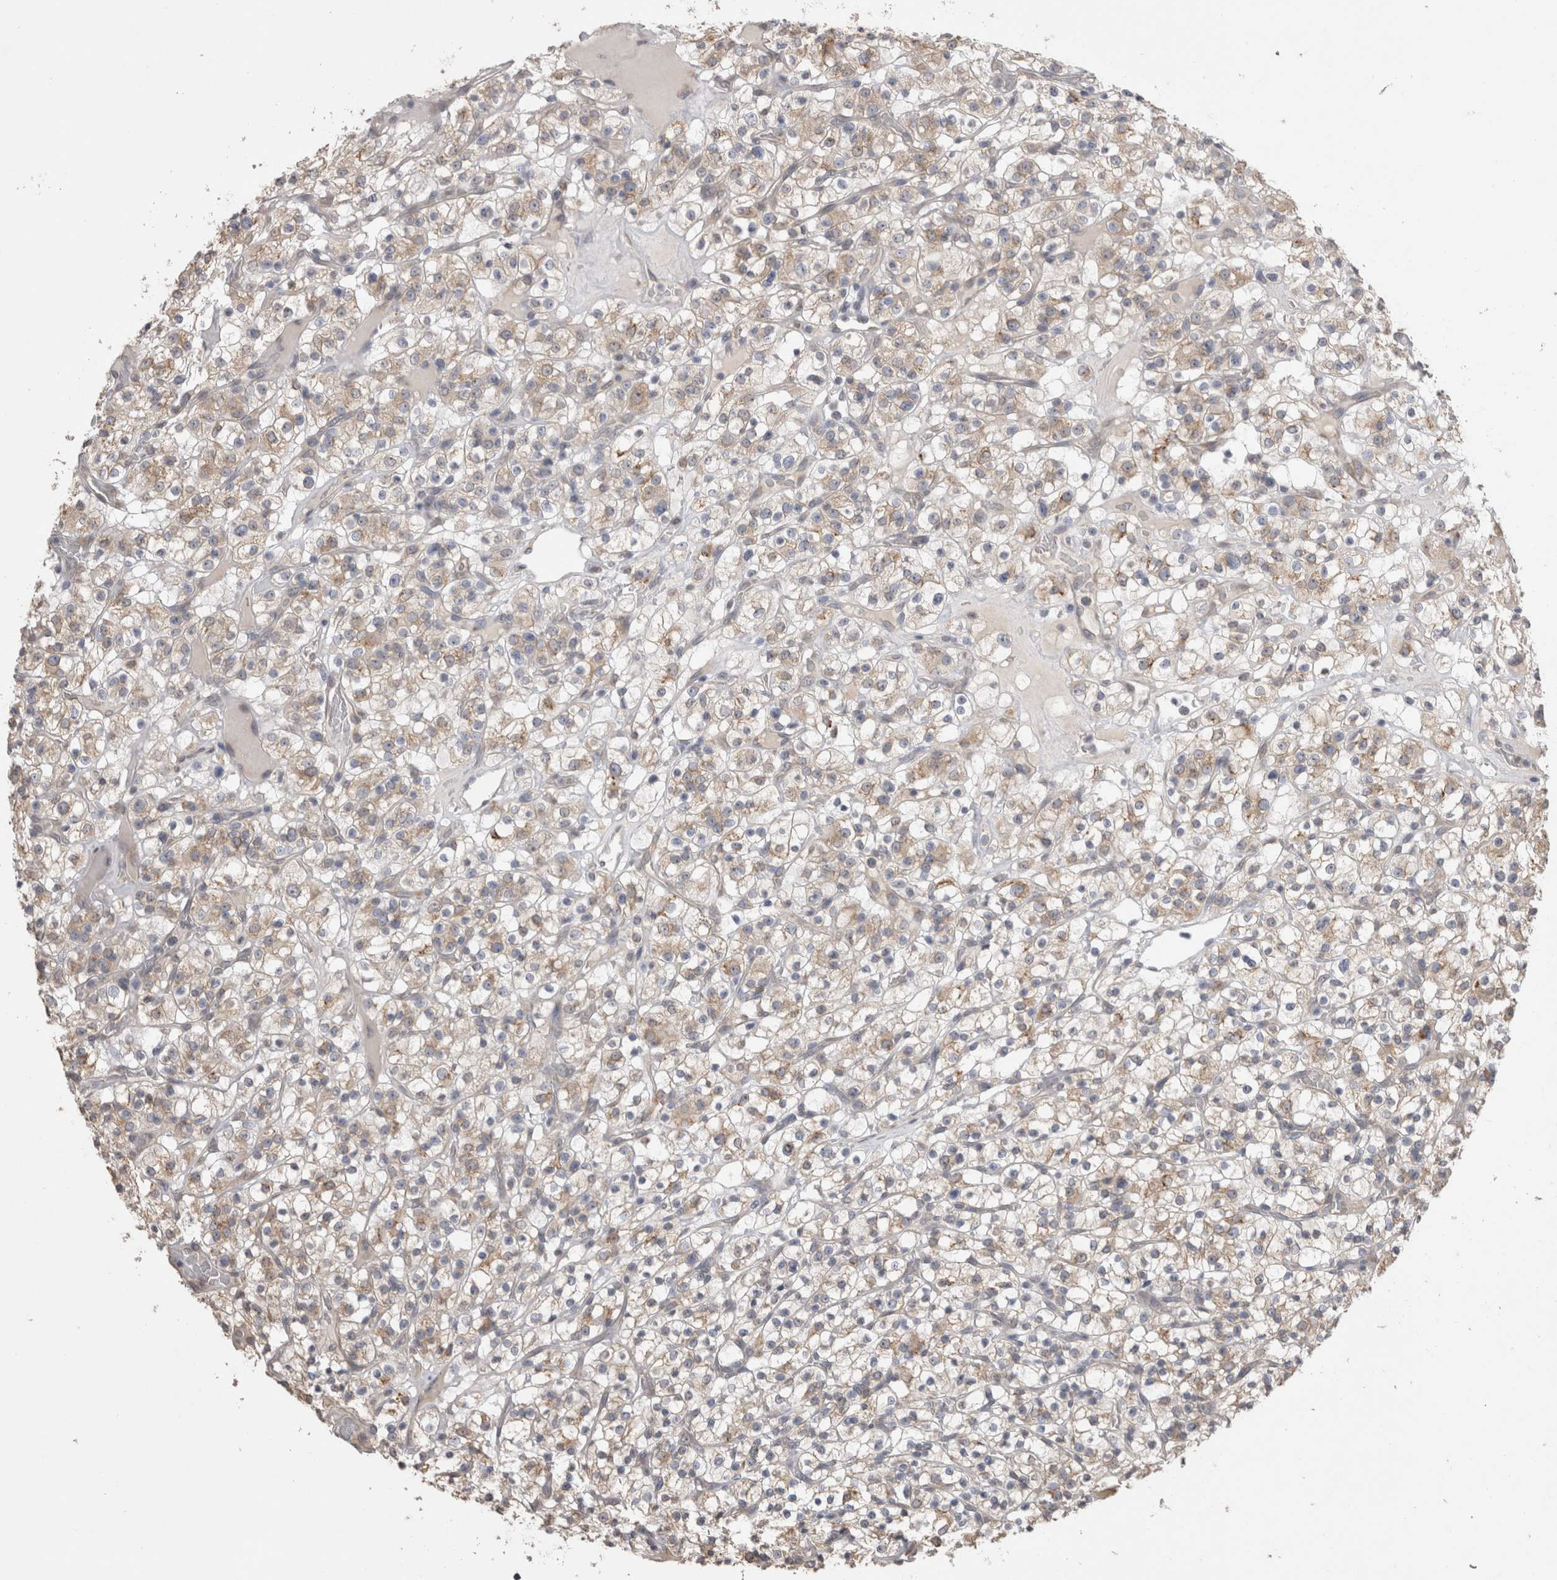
{"staining": {"intensity": "weak", "quantity": ">75%", "location": "cytoplasmic/membranous"}, "tissue": "renal cancer", "cell_type": "Tumor cells", "image_type": "cancer", "snomed": [{"axis": "morphology", "description": "Normal tissue, NOS"}, {"axis": "morphology", "description": "Adenocarcinoma, NOS"}, {"axis": "topography", "description": "Kidney"}], "caption": "The immunohistochemical stain labels weak cytoplasmic/membranous expression in tumor cells of adenocarcinoma (renal) tissue.", "gene": "NOMO1", "patient": {"sex": "female", "age": 72}}